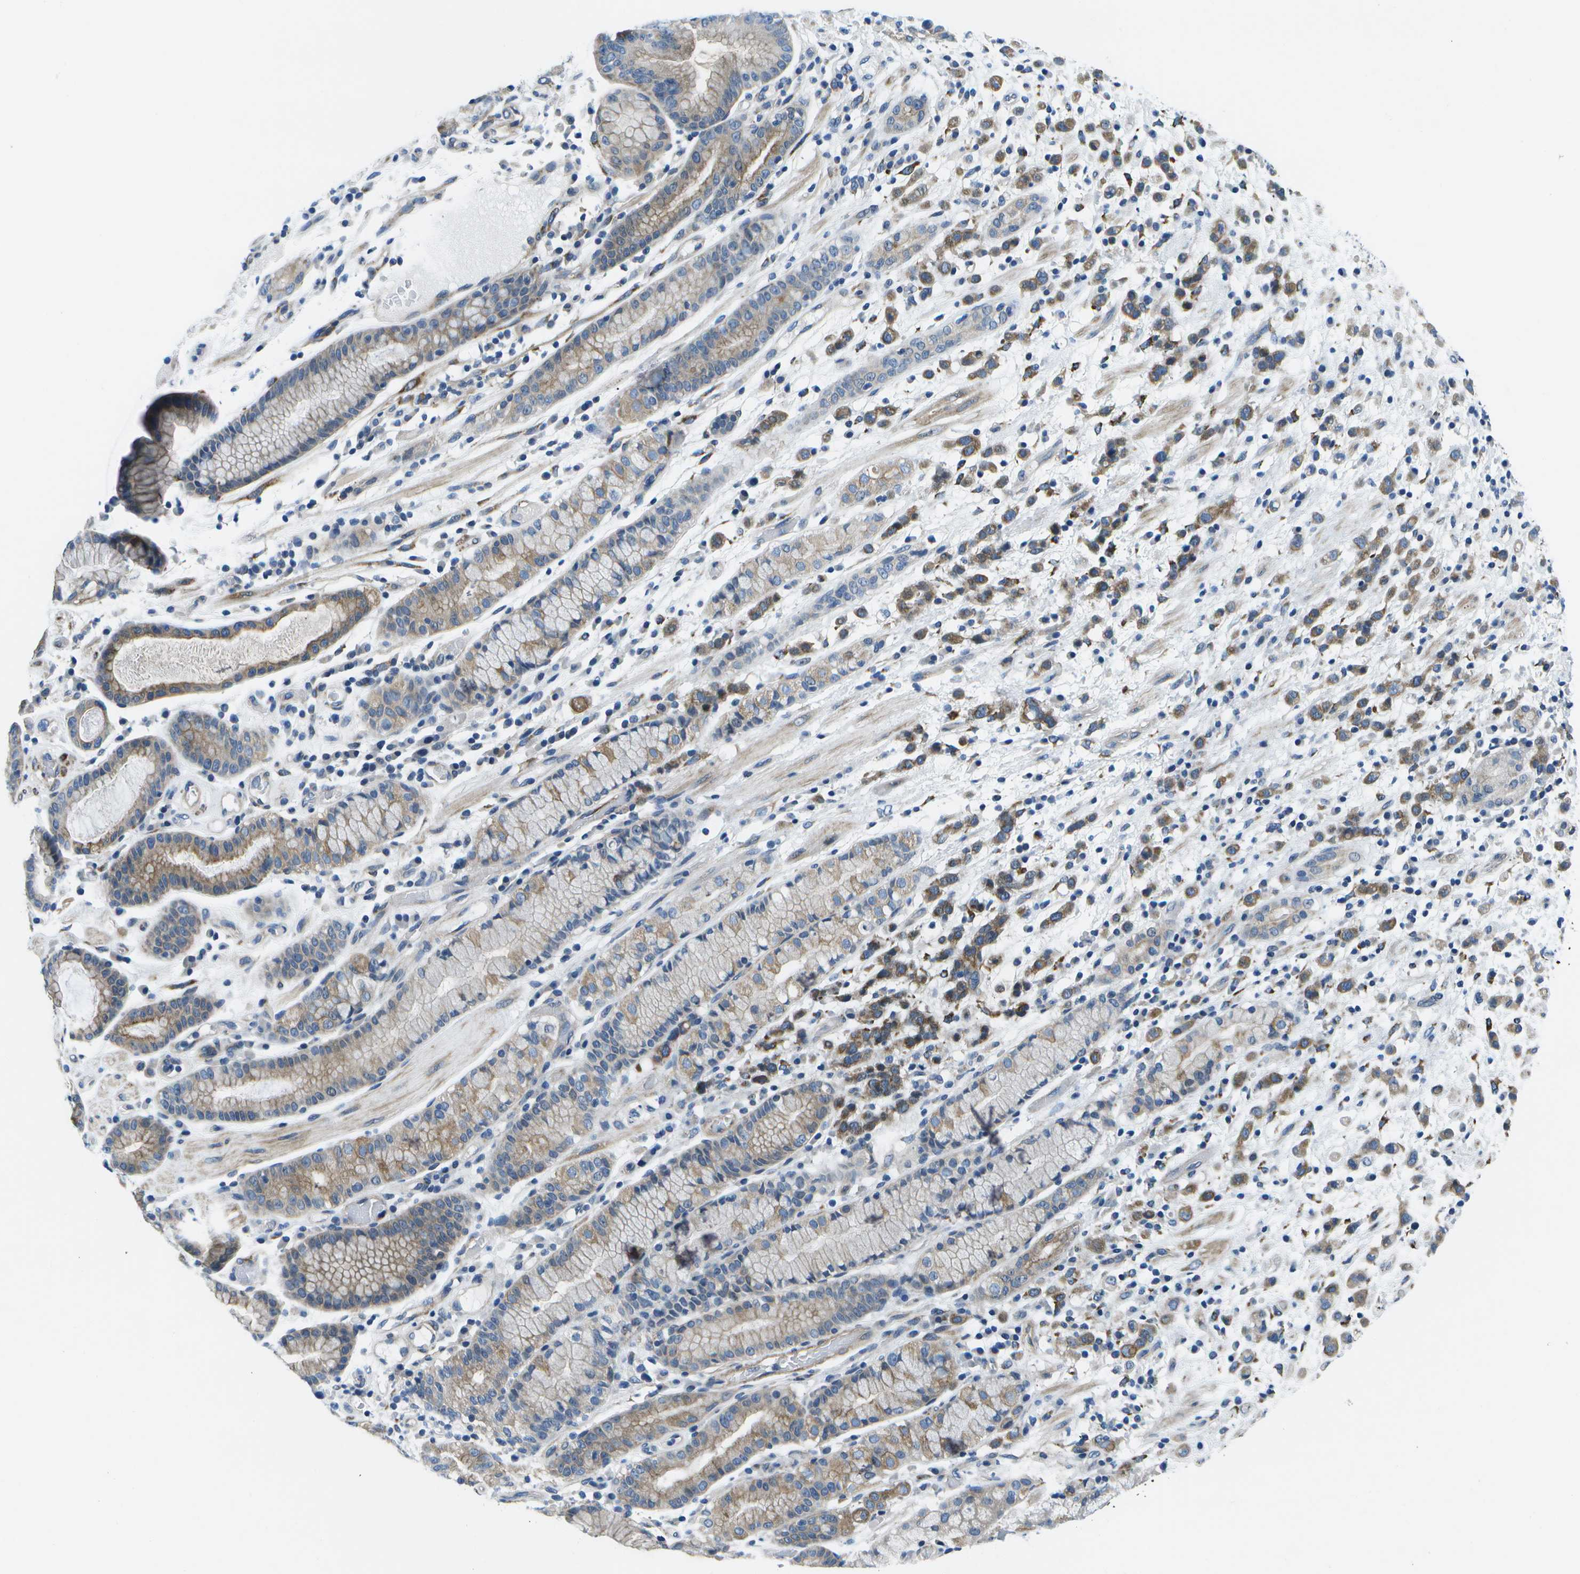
{"staining": {"intensity": "moderate", "quantity": "25%-75%", "location": "cytoplasmic/membranous"}, "tissue": "stomach cancer", "cell_type": "Tumor cells", "image_type": "cancer", "snomed": [{"axis": "morphology", "description": "Adenocarcinoma, NOS"}, {"axis": "topography", "description": "Stomach, lower"}], "caption": "Tumor cells display medium levels of moderate cytoplasmic/membranous expression in about 25%-75% of cells in stomach cancer.", "gene": "P3H1", "patient": {"sex": "male", "age": 88}}